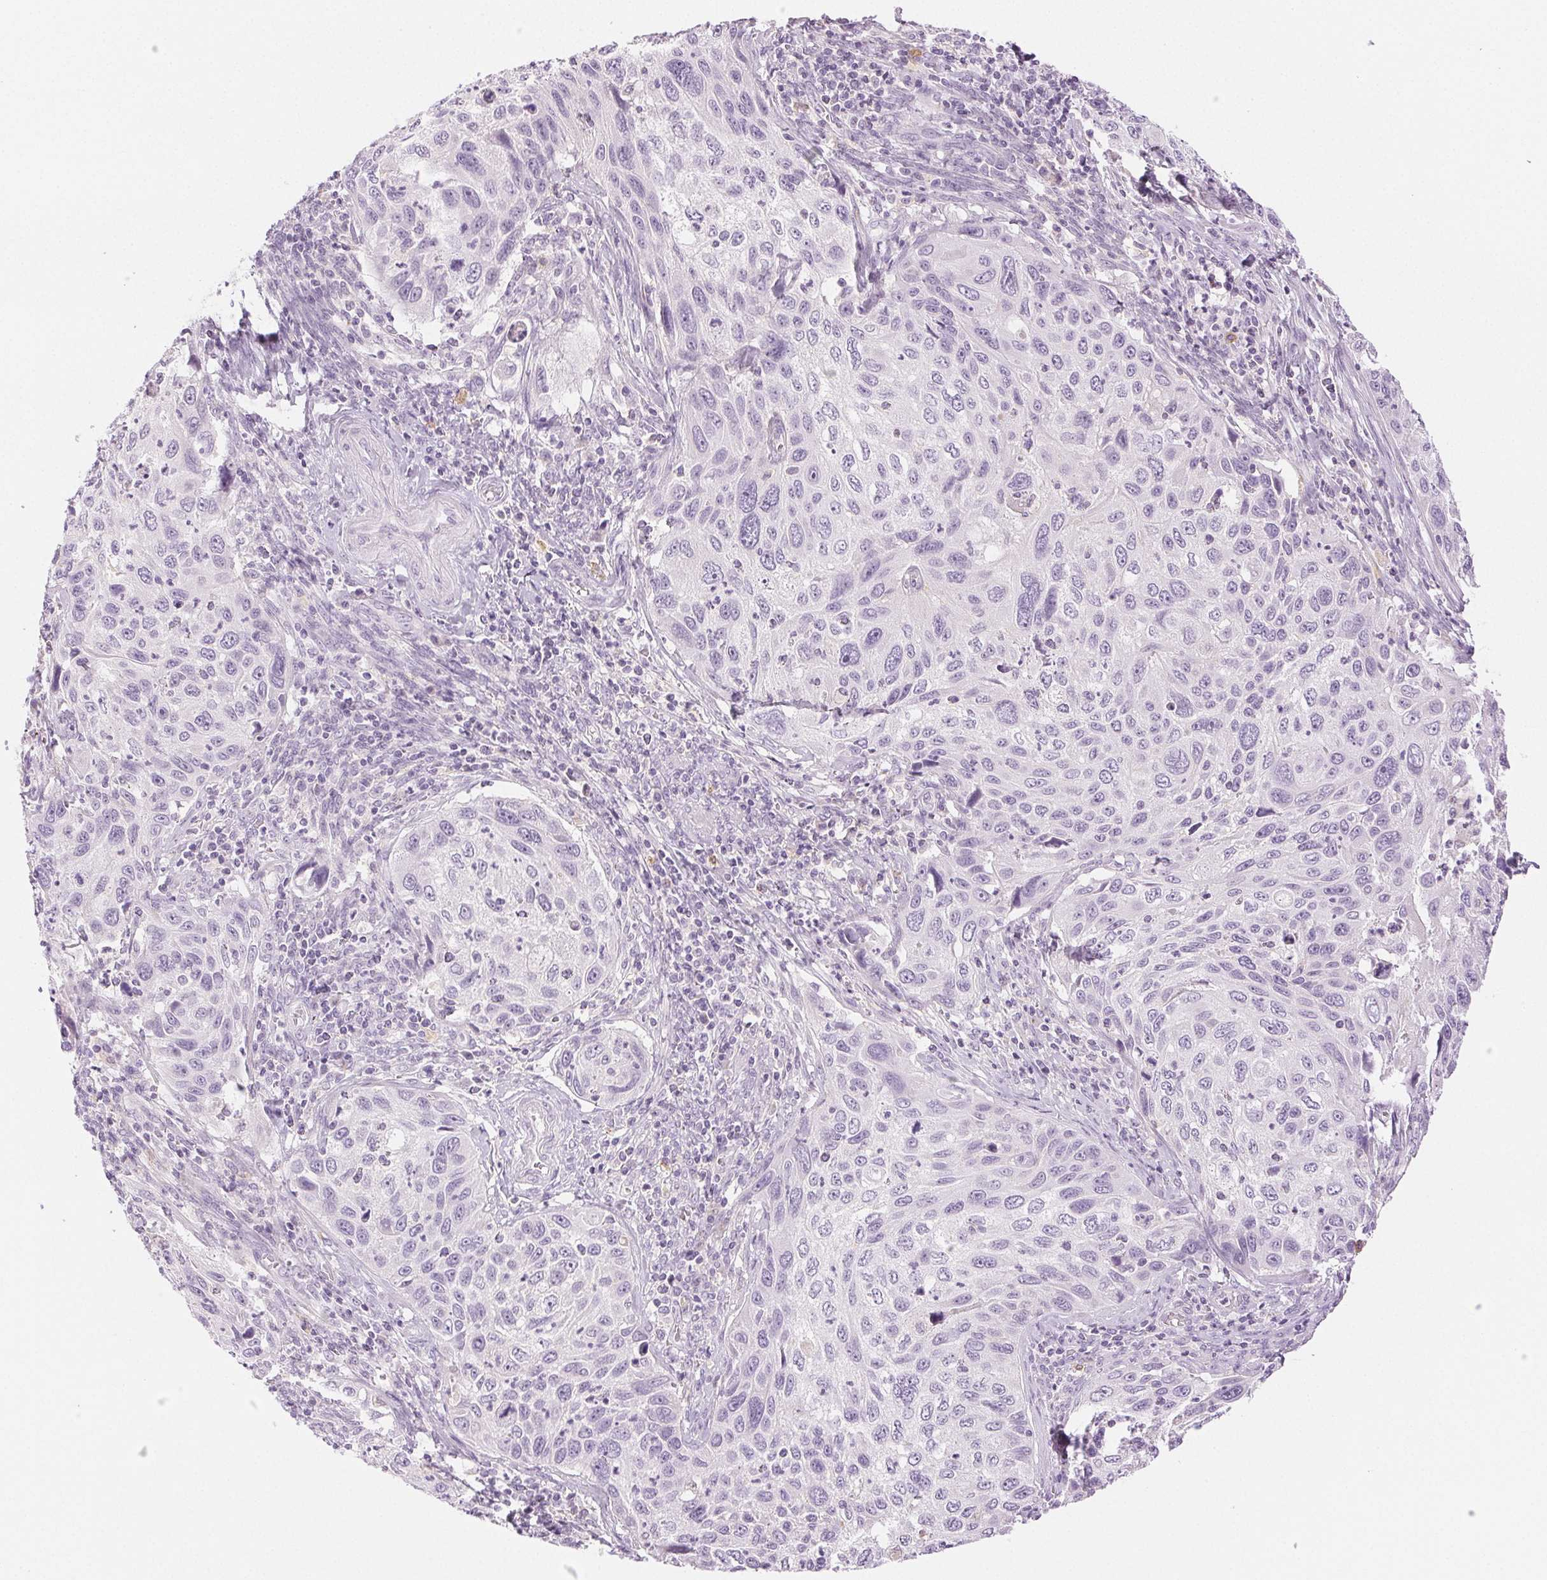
{"staining": {"intensity": "negative", "quantity": "none", "location": "none"}, "tissue": "cervical cancer", "cell_type": "Tumor cells", "image_type": "cancer", "snomed": [{"axis": "morphology", "description": "Squamous cell carcinoma, NOS"}, {"axis": "topography", "description": "Cervix"}], "caption": "A high-resolution histopathology image shows immunohistochemistry staining of cervical squamous cell carcinoma, which shows no significant expression in tumor cells.", "gene": "SLC5A2", "patient": {"sex": "female", "age": 70}}